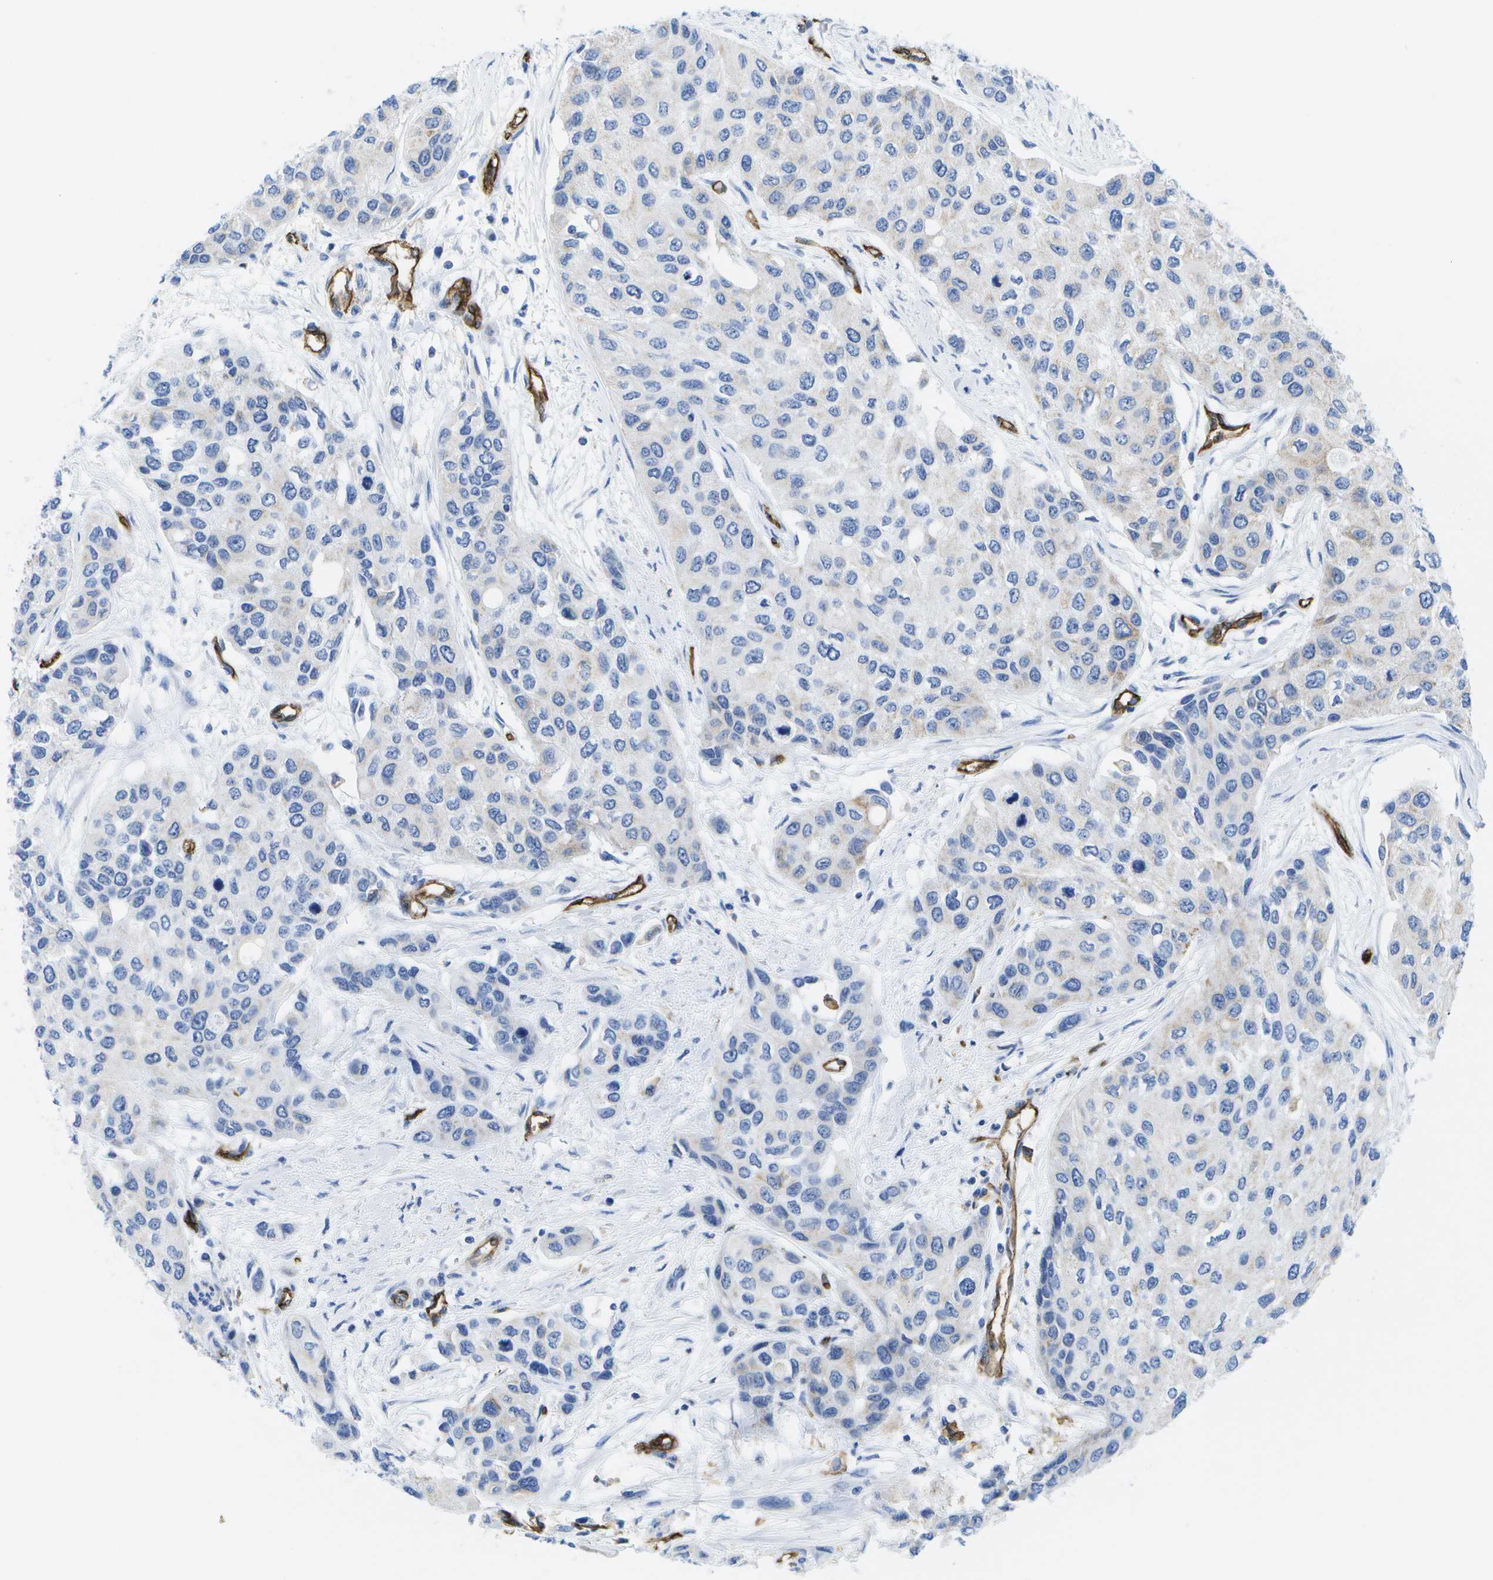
{"staining": {"intensity": "negative", "quantity": "none", "location": "none"}, "tissue": "urothelial cancer", "cell_type": "Tumor cells", "image_type": "cancer", "snomed": [{"axis": "morphology", "description": "Urothelial carcinoma, High grade"}, {"axis": "topography", "description": "Urinary bladder"}], "caption": "Human urothelial carcinoma (high-grade) stained for a protein using immunohistochemistry exhibits no positivity in tumor cells.", "gene": "DYSF", "patient": {"sex": "female", "age": 56}}